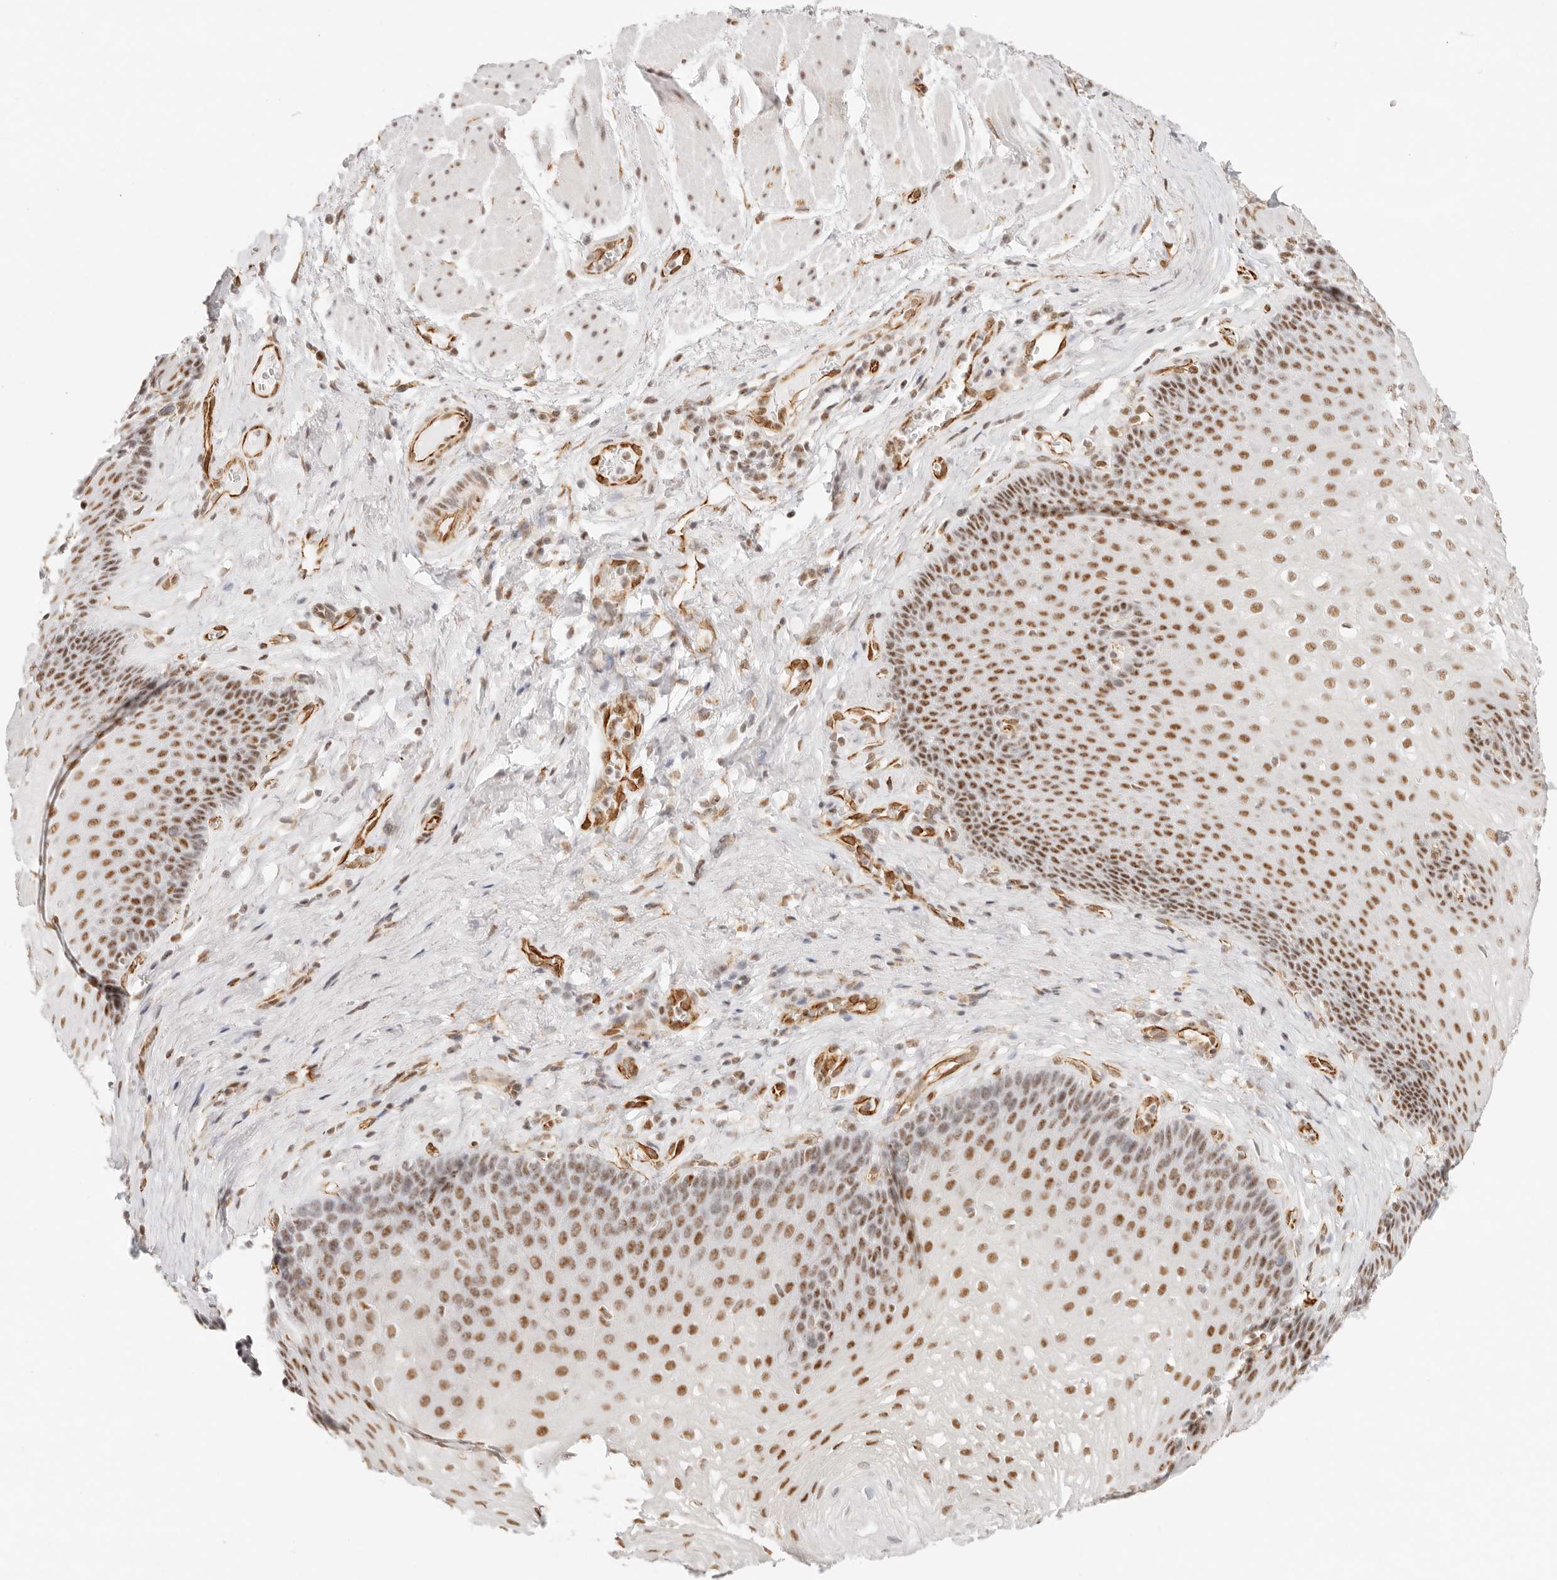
{"staining": {"intensity": "moderate", "quantity": ">75%", "location": "nuclear"}, "tissue": "esophagus", "cell_type": "Squamous epithelial cells", "image_type": "normal", "snomed": [{"axis": "morphology", "description": "Normal tissue, NOS"}, {"axis": "topography", "description": "Esophagus"}], "caption": "Human esophagus stained for a protein (brown) demonstrates moderate nuclear positive staining in approximately >75% of squamous epithelial cells.", "gene": "ZC3H11A", "patient": {"sex": "female", "age": 66}}